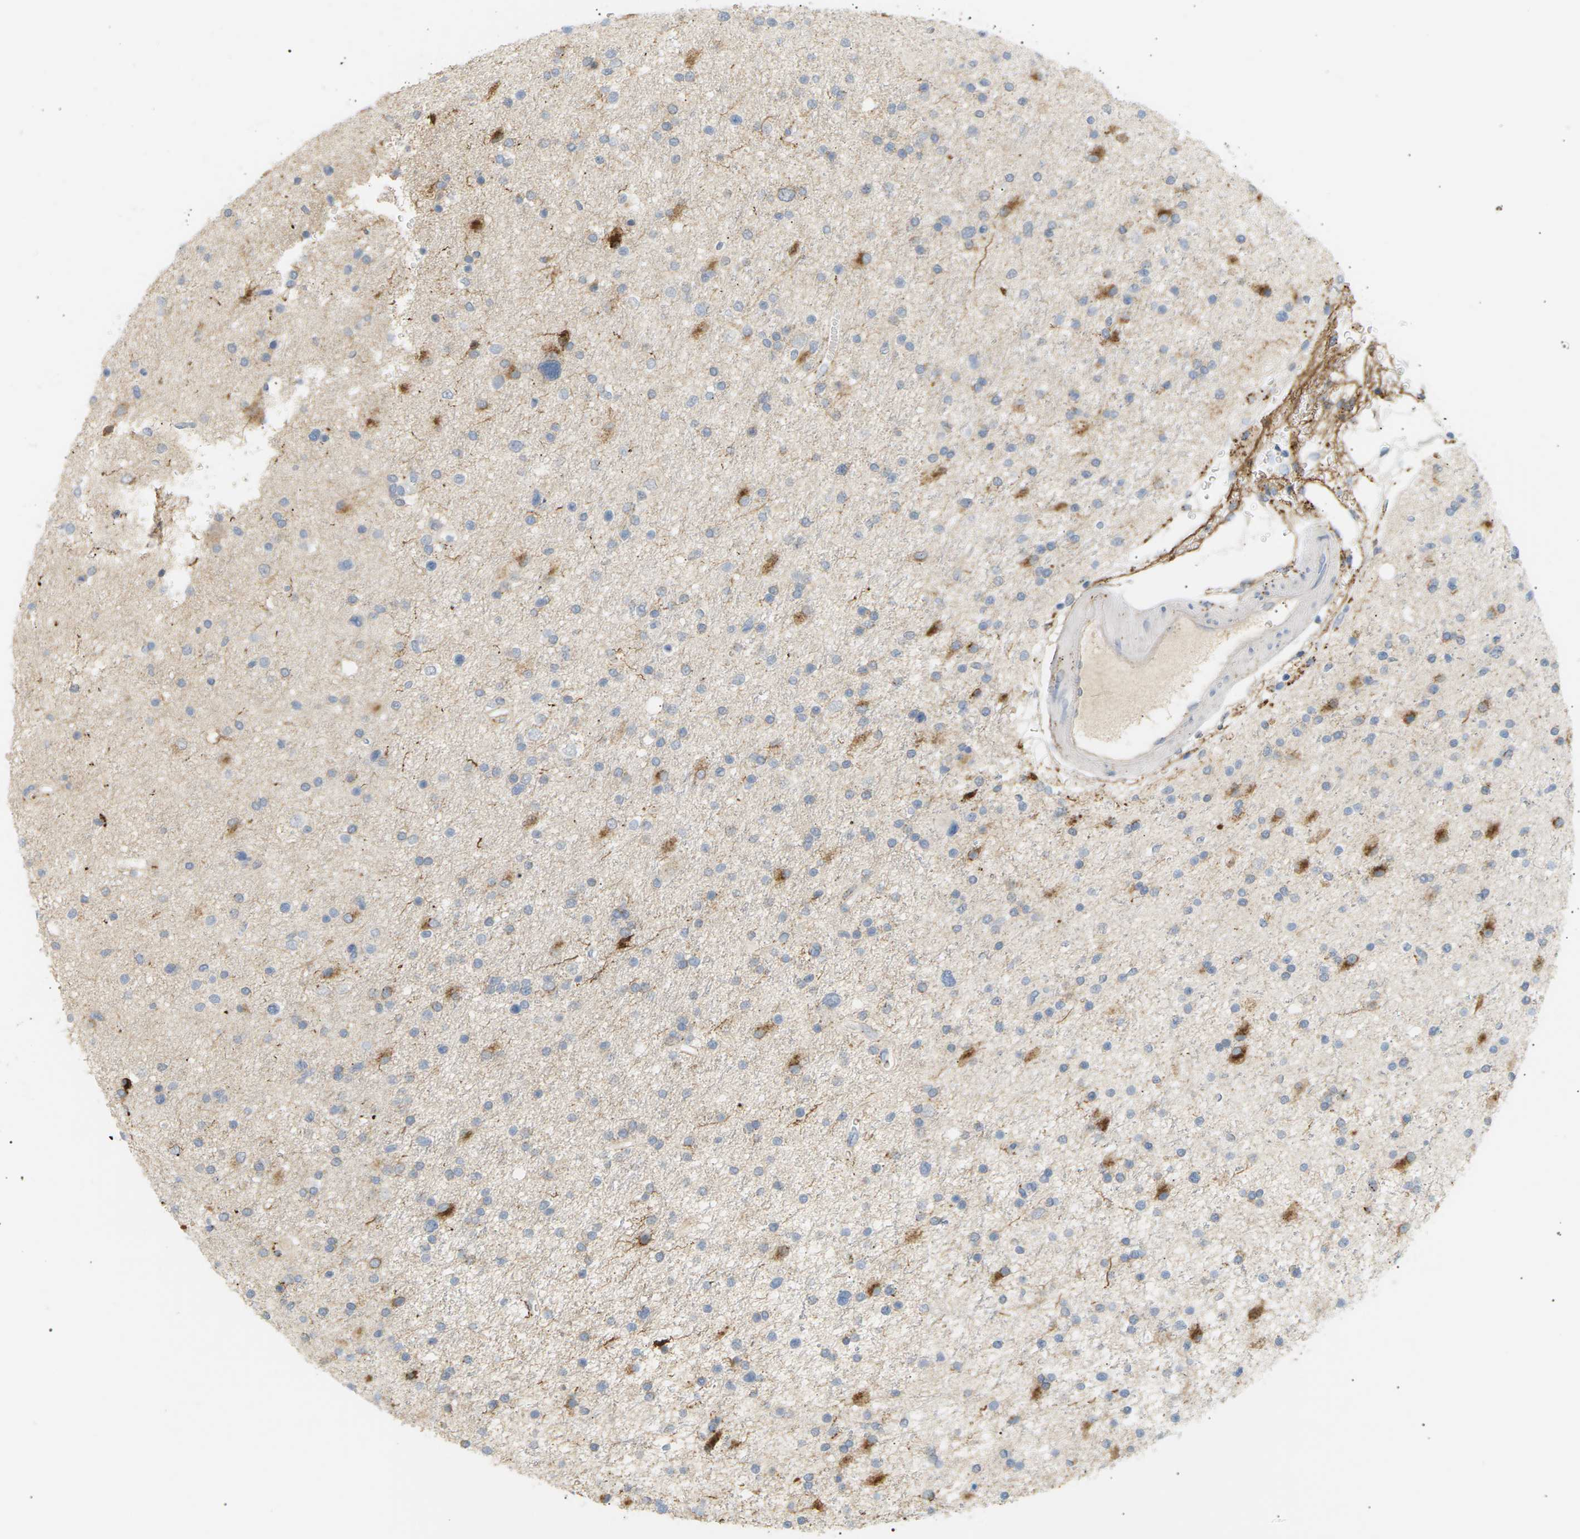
{"staining": {"intensity": "moderate", "quantity": "<25%", "location": "cytoplasmic/membranous"}, "tissue": "glioma", "cell_type": "Tumor cells", "image_type": "cancer", "snomed": [{"axis": "morphology", "description": "Glioma, malignant, High grade"}, {"axis": "topography", "description": "Brain"}], "caption": "Malignant high-grade glioma tissue demonstrates moderate cytoplasmic/membranous positivity in about <25% of tumor cells, visualized by immunohistochemistry.", "gene": "CLU", "patient": {"sex": "male", "age": 33}}